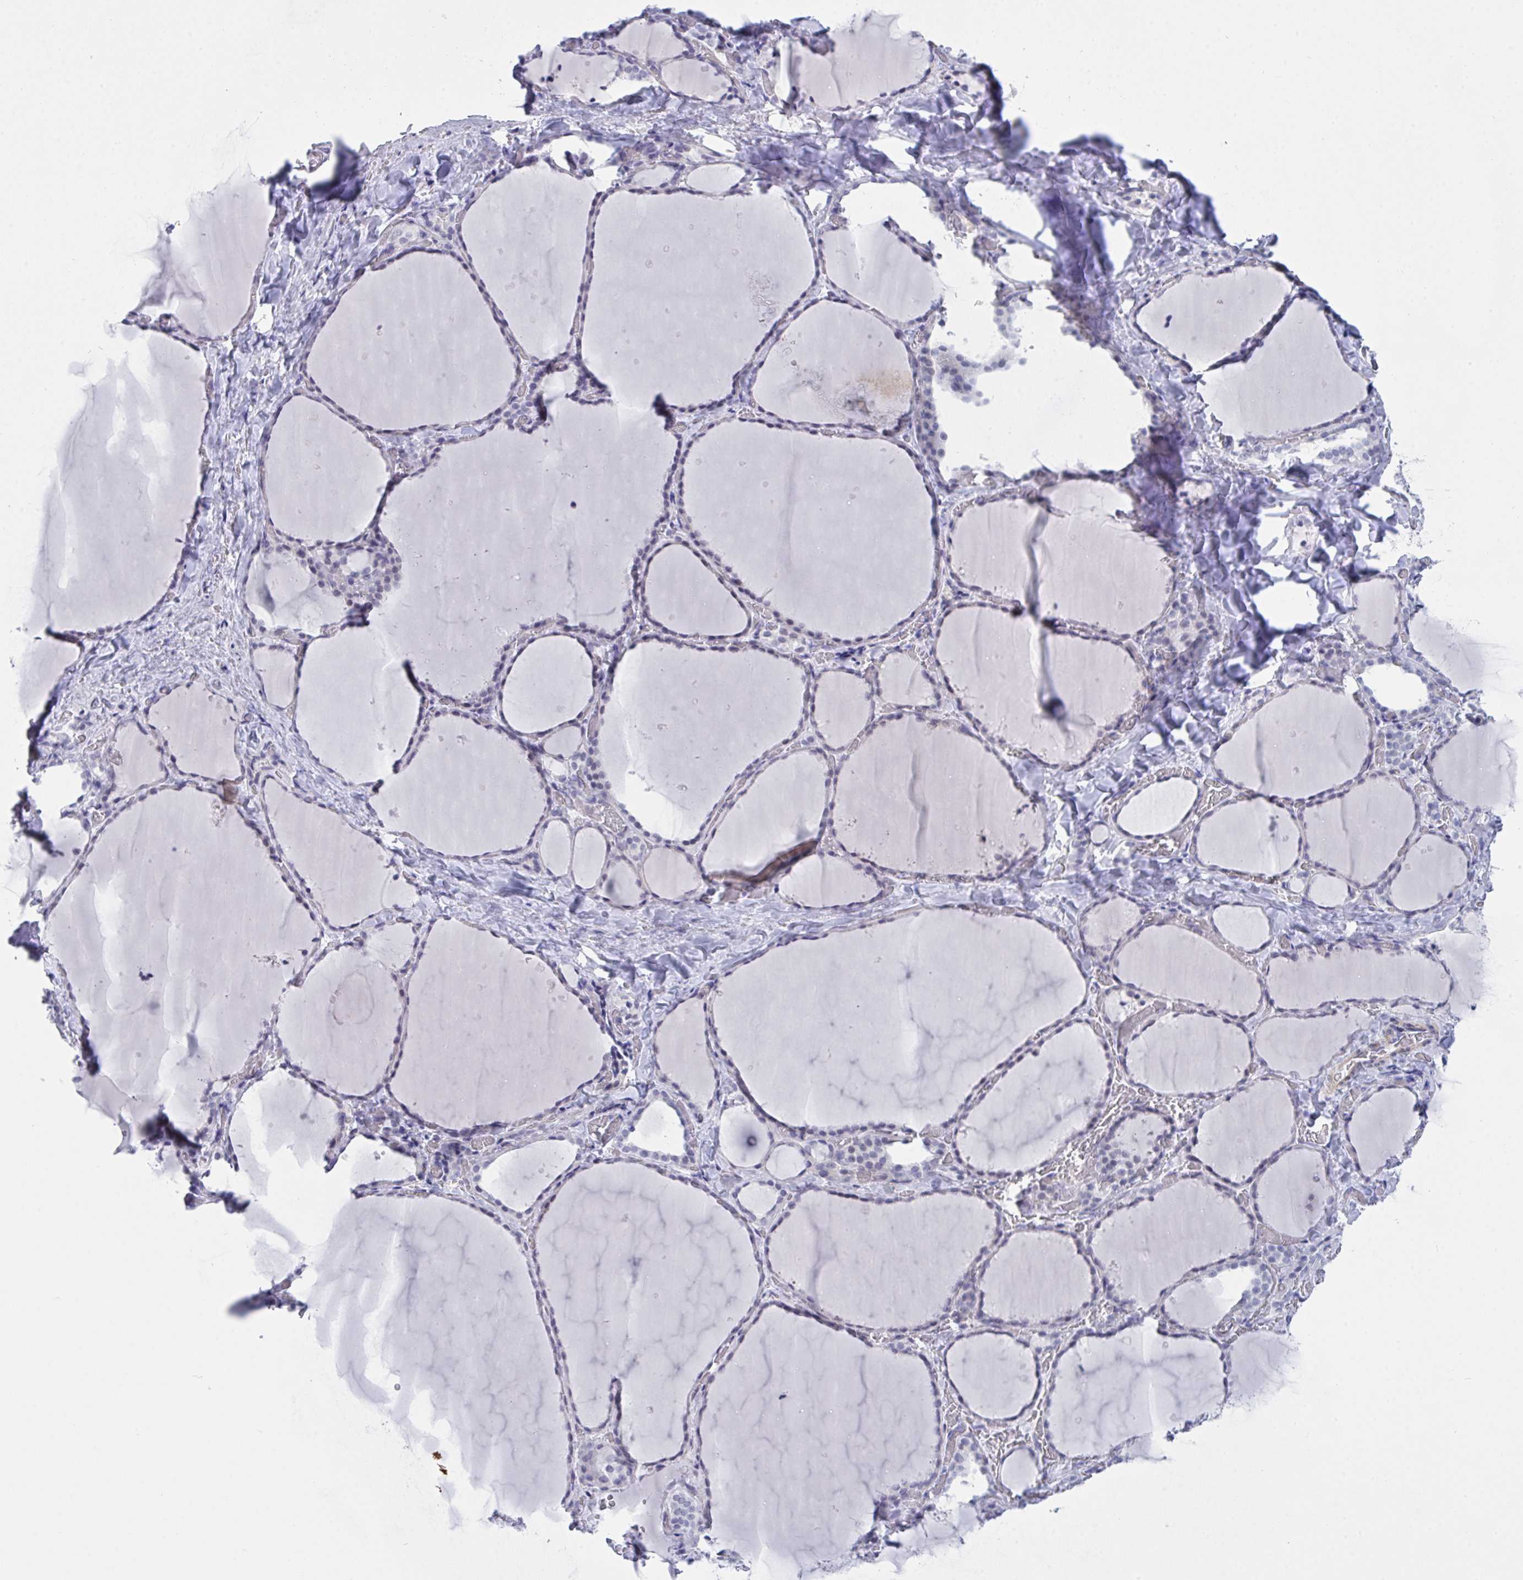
{"staining": {"intensity": "negative", "quantity": "none", "location": "none"}, "tissue": "thyroid gland", "cell_type": "Glandular cells", "image_type": "normal", "snomed": [{"axis": "morphology", "description": "Normal tissue, NOS"}, {"axis": "topography", "description": "Thyroid gland"}], "caption": "Protein analysis of unremarkable thyroid gland shows no significant expression in glandular cells.", "gene": "FBXL22", "patient": {"sex": "female", "age": 36}}